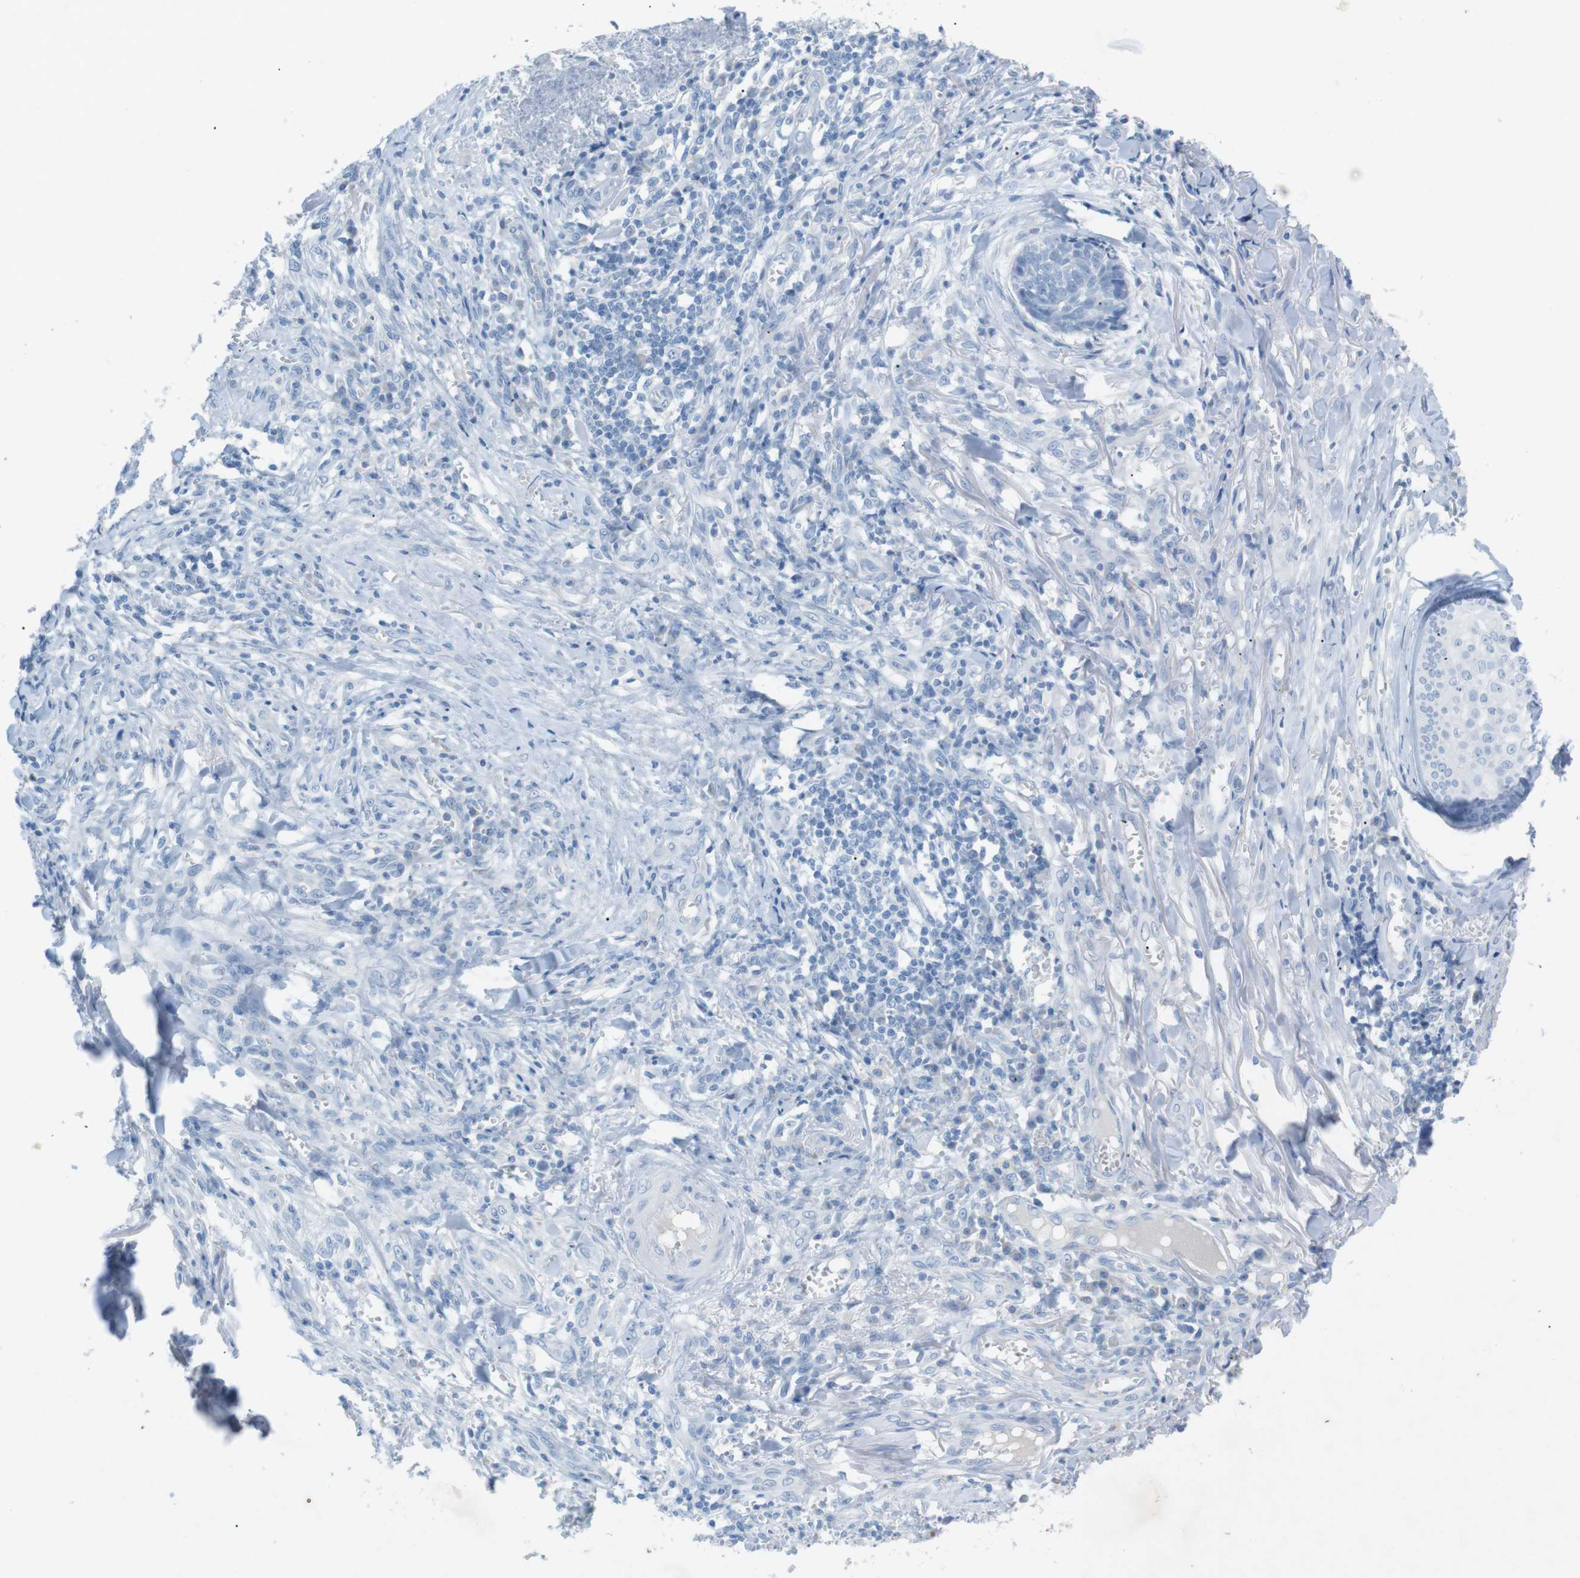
{"staining": {"intensity": "negative", "quantity": "none", "location": "none"}, "tissue": "skin cancer", "cell_type": "Tumor cells", "image_type": "cancer", "snomed": [{"axis": "morphology", "description": "Basal cell carcinoma"}, {"axis": "topography", "description": "Skin"}], "caption": "There is no significant expression in tumor cells of skin cancer (basal cell carcinoma). Brightfield microscopy of immunohistochemistry (IHC) stained with DAB (brown) and hematoxylin (blue), captured at high magnification.", "gene": "SALL4", "patient": {"sex": "male", "age": 84}}